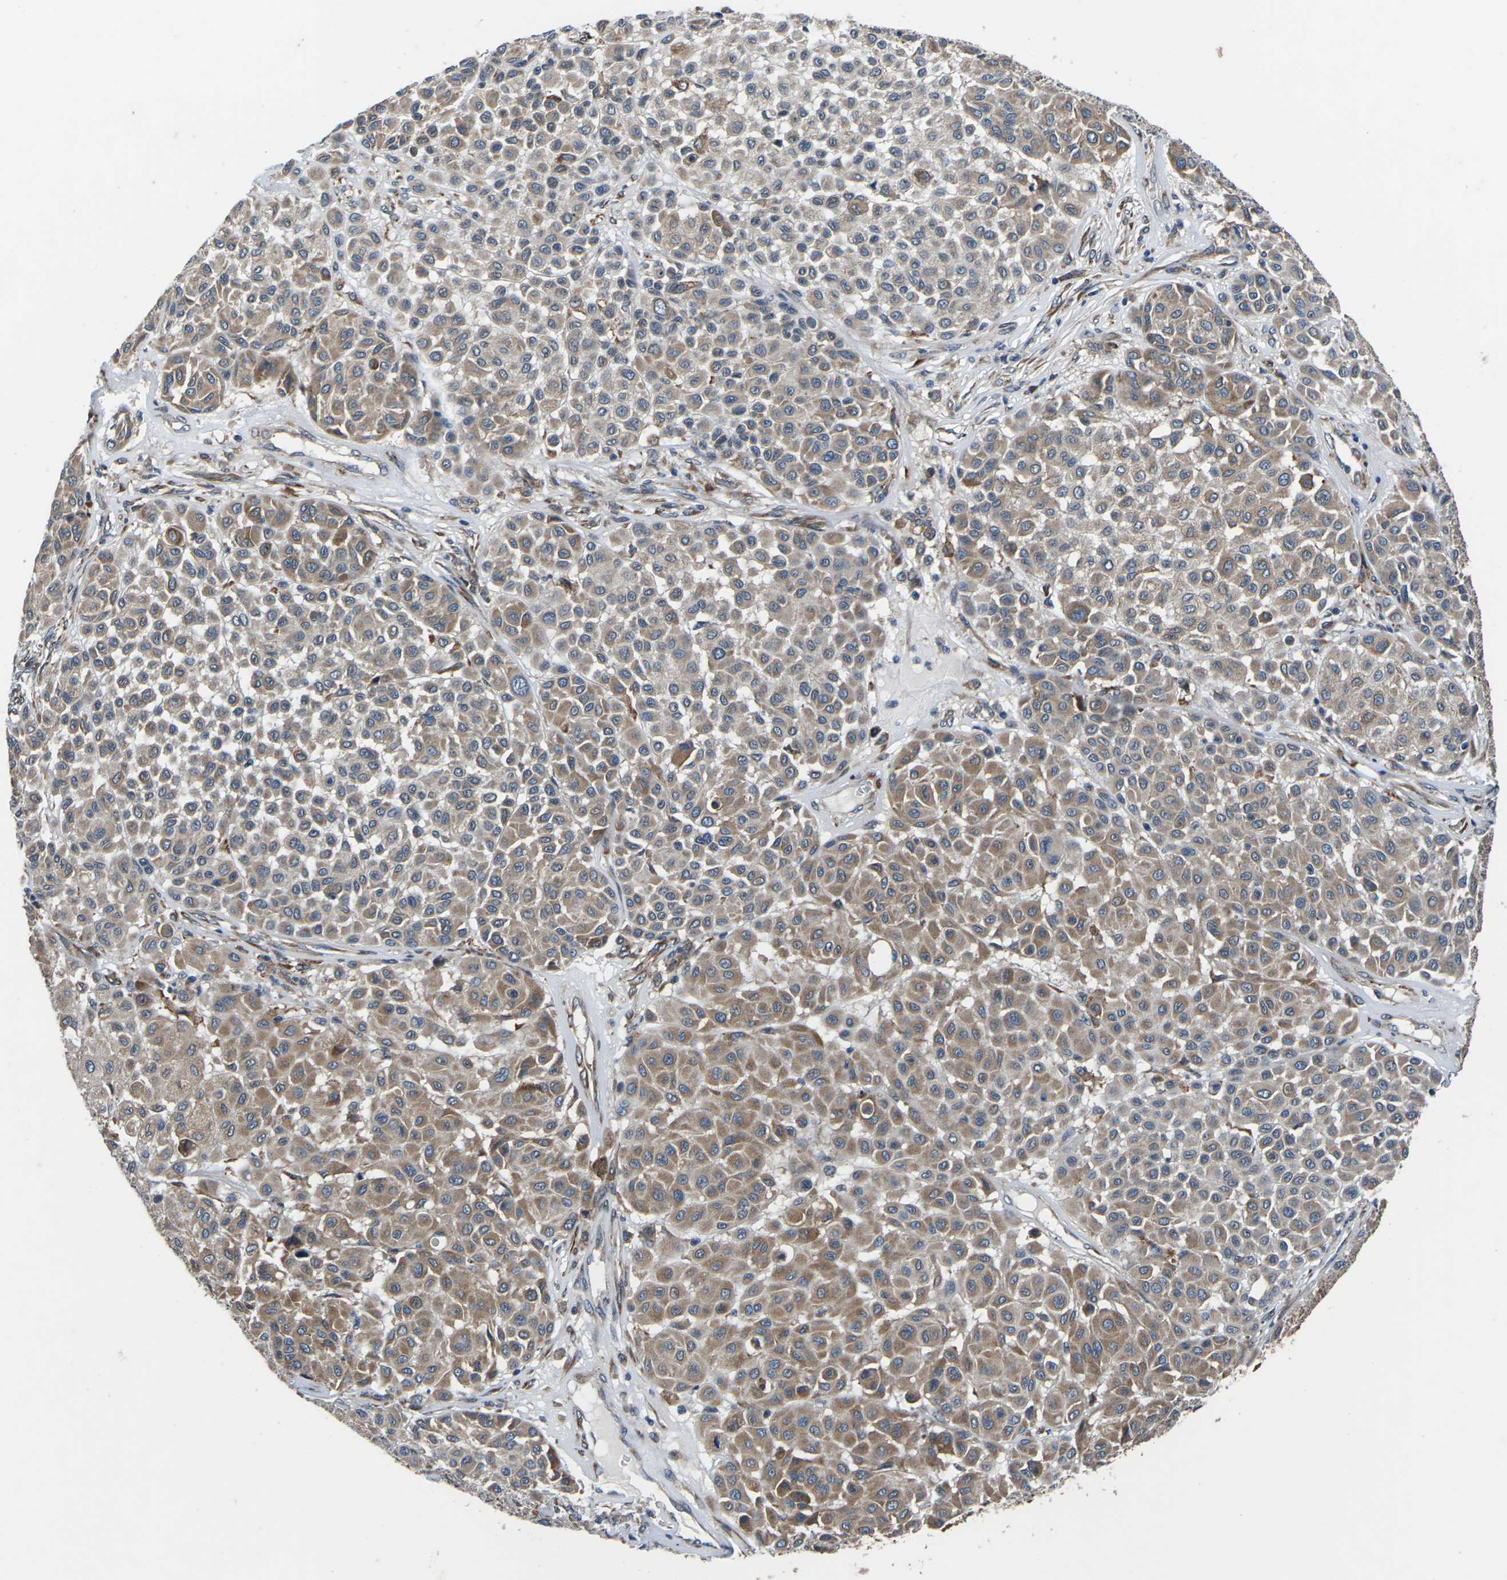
{"staining": {"intensity": "moderate", "quantity": ">75%", "location": "cytoplasmic/membranous"}, "tissue": "melanoma", "cell_type": "Tumor cells", "image_type": "cancer", "snomed": [{"axis": "morphology", "description": "Malignant melanoma, Metastatic site"}, {"axis": "topography", "description": "Soft tissue"}], "caption": "A brown stain shows moderate cytoplasmic/membranous staining of a protein in human melanoma tumor cells.", "gene": "GABRP", "patient": {"sex": "male", "age": 41}}